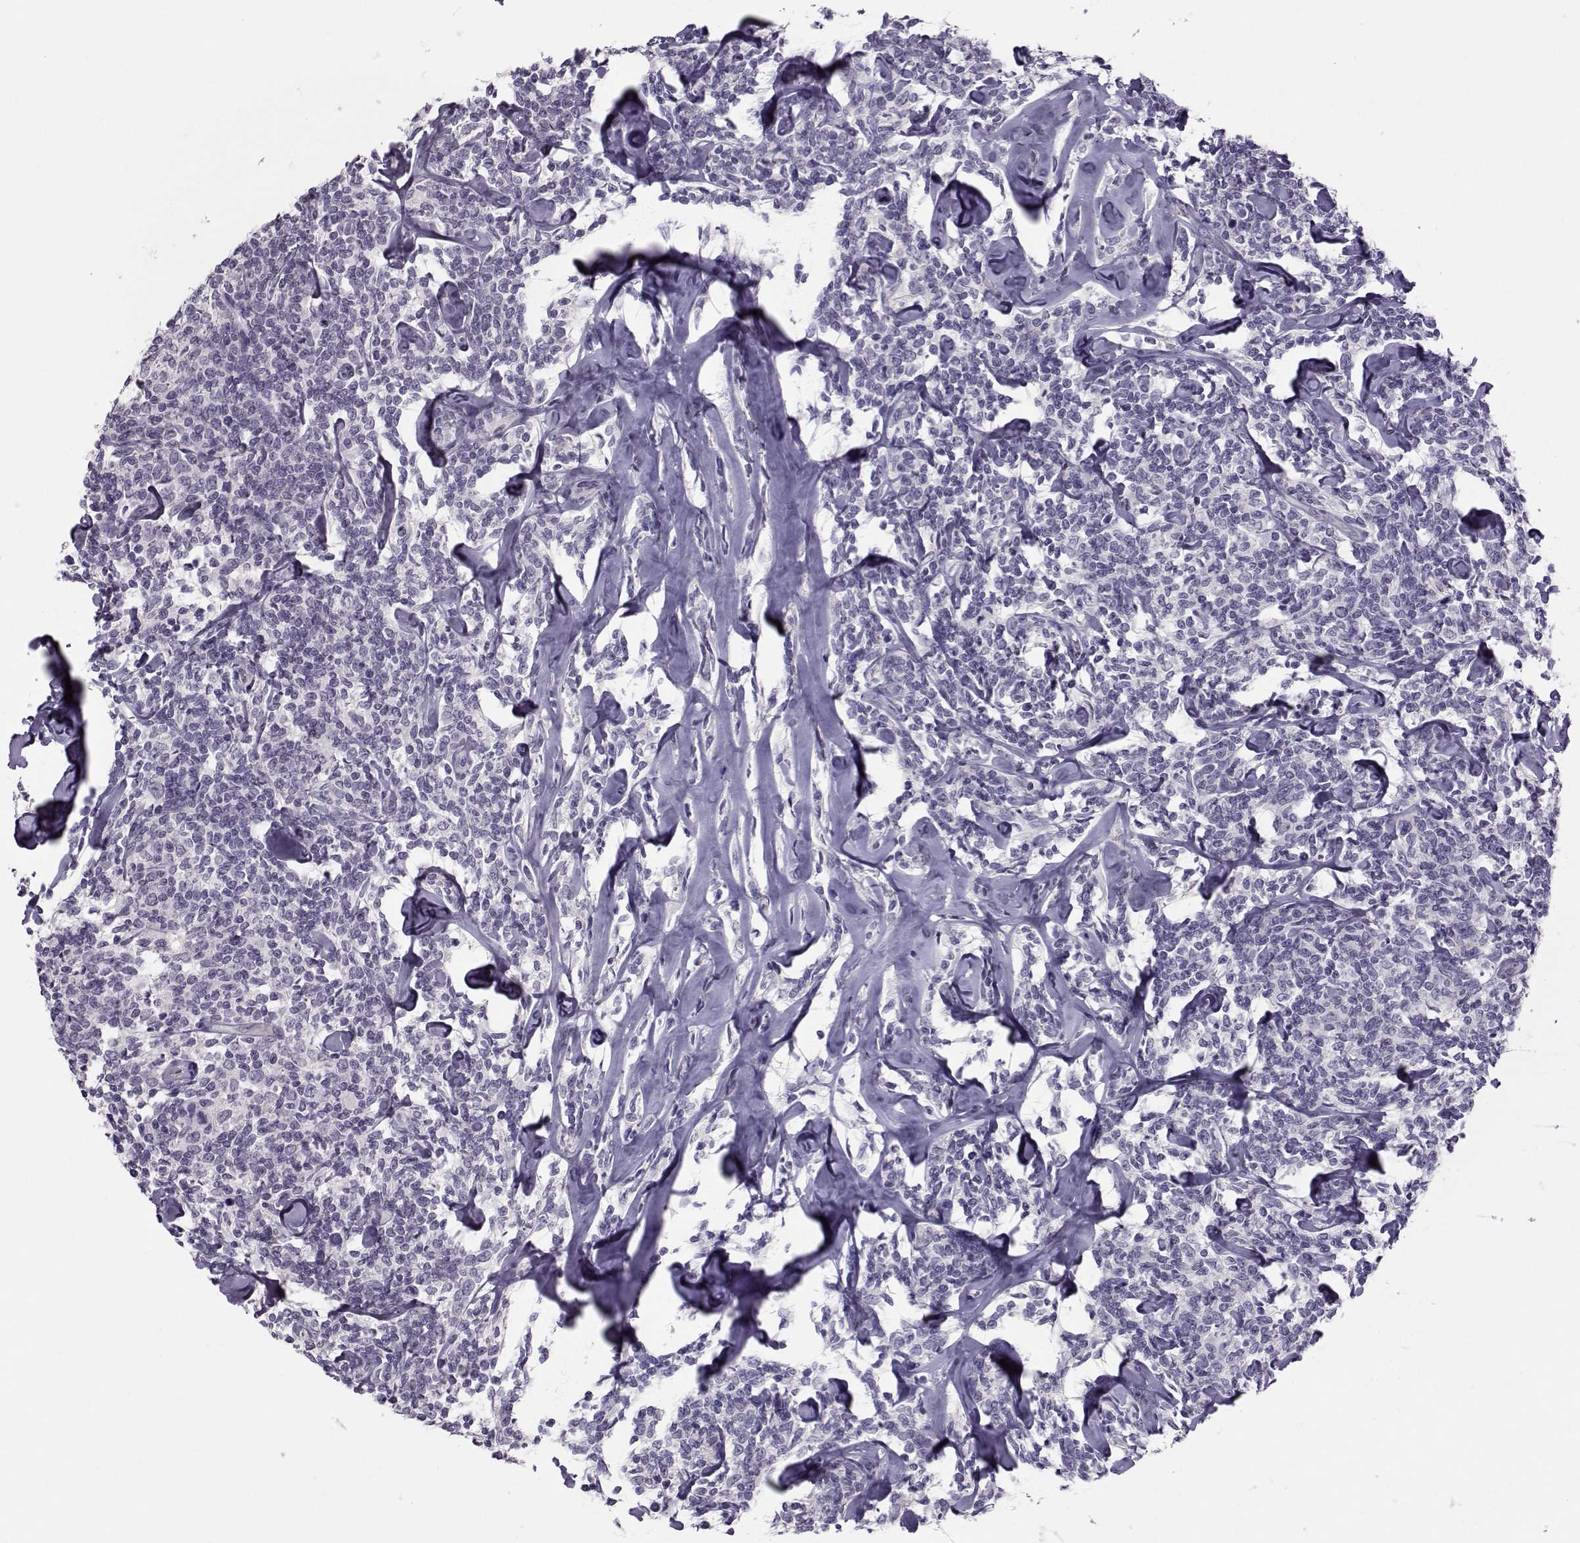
{"staining": {"intensity": "negative", "quantity": "none", "location": "none"}, "tissue": "lymphoma", "cell_type": "Tumor cells", "image_type": "cancer", "snomed": [{"axis": "morphology", "description": "Malignant lymphoma, non-Hodgkin's type, Low grade"}, {"axis": "topography", "description": "Lymph node"}], "caption": "Malignant lymphoma, non-Hodgkin's type (low-grade) was stained to show a protein in brown. There is no significant staining in tumor cells.", "gene": "ASRGL1", "patient": {"sex": "female", "age": 56}}